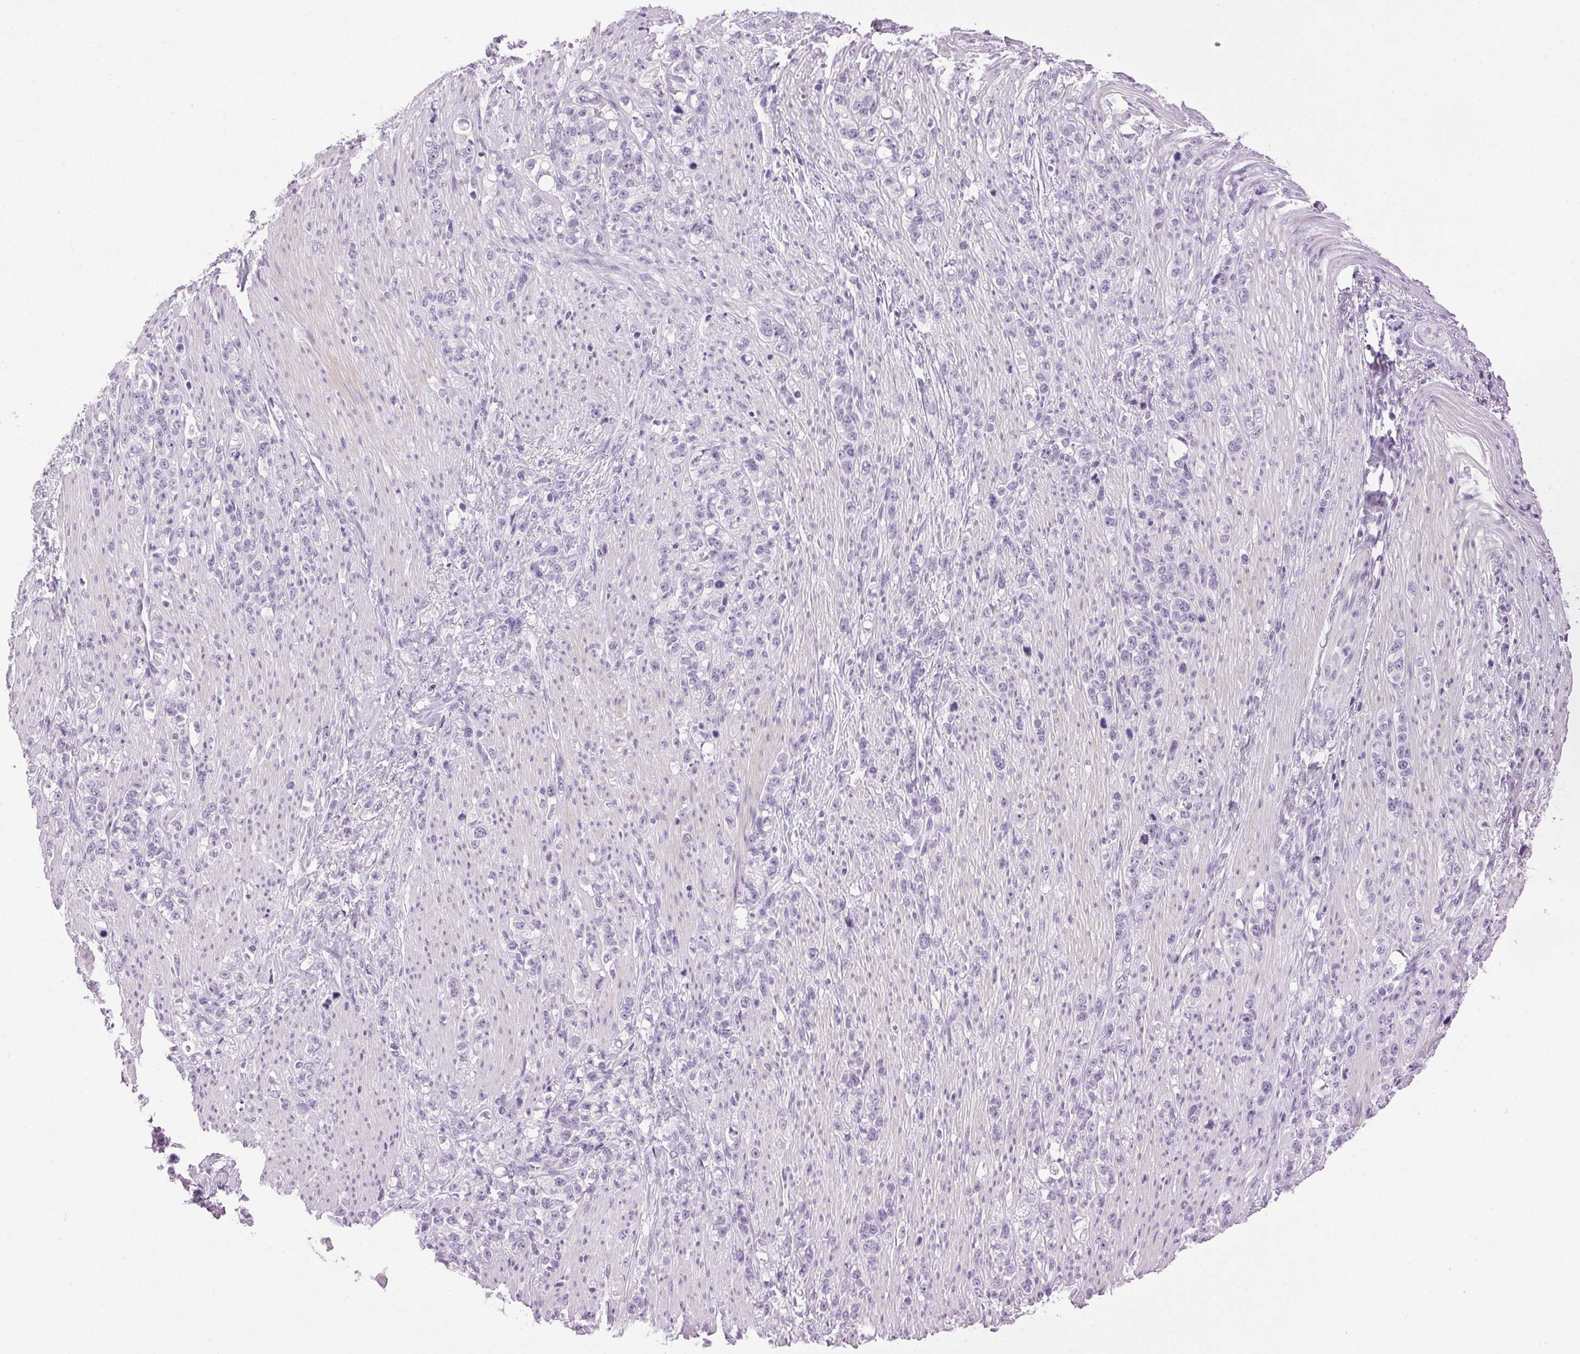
{"staining": {"intensity": "negative", "quantity": "none", "location": "none"}, "tissue": "stomach cancer", "cell_type": "Tumor cells", "image_type": "cancer", "snomed": [{"axis": "morphology", "description": "Adenocarcinoma, NOS"}, {"axis": "topography", "description": "Stomach, lower"}], "caption": "IHC of human stomach cancer exhibits no positivity in tumor cells. (DAB immunohistochemistry (IHC) visualized using brightfield microscopy, high magnification).", "gene": "SP7", "patient": {"sex": "male", "age": 88}}